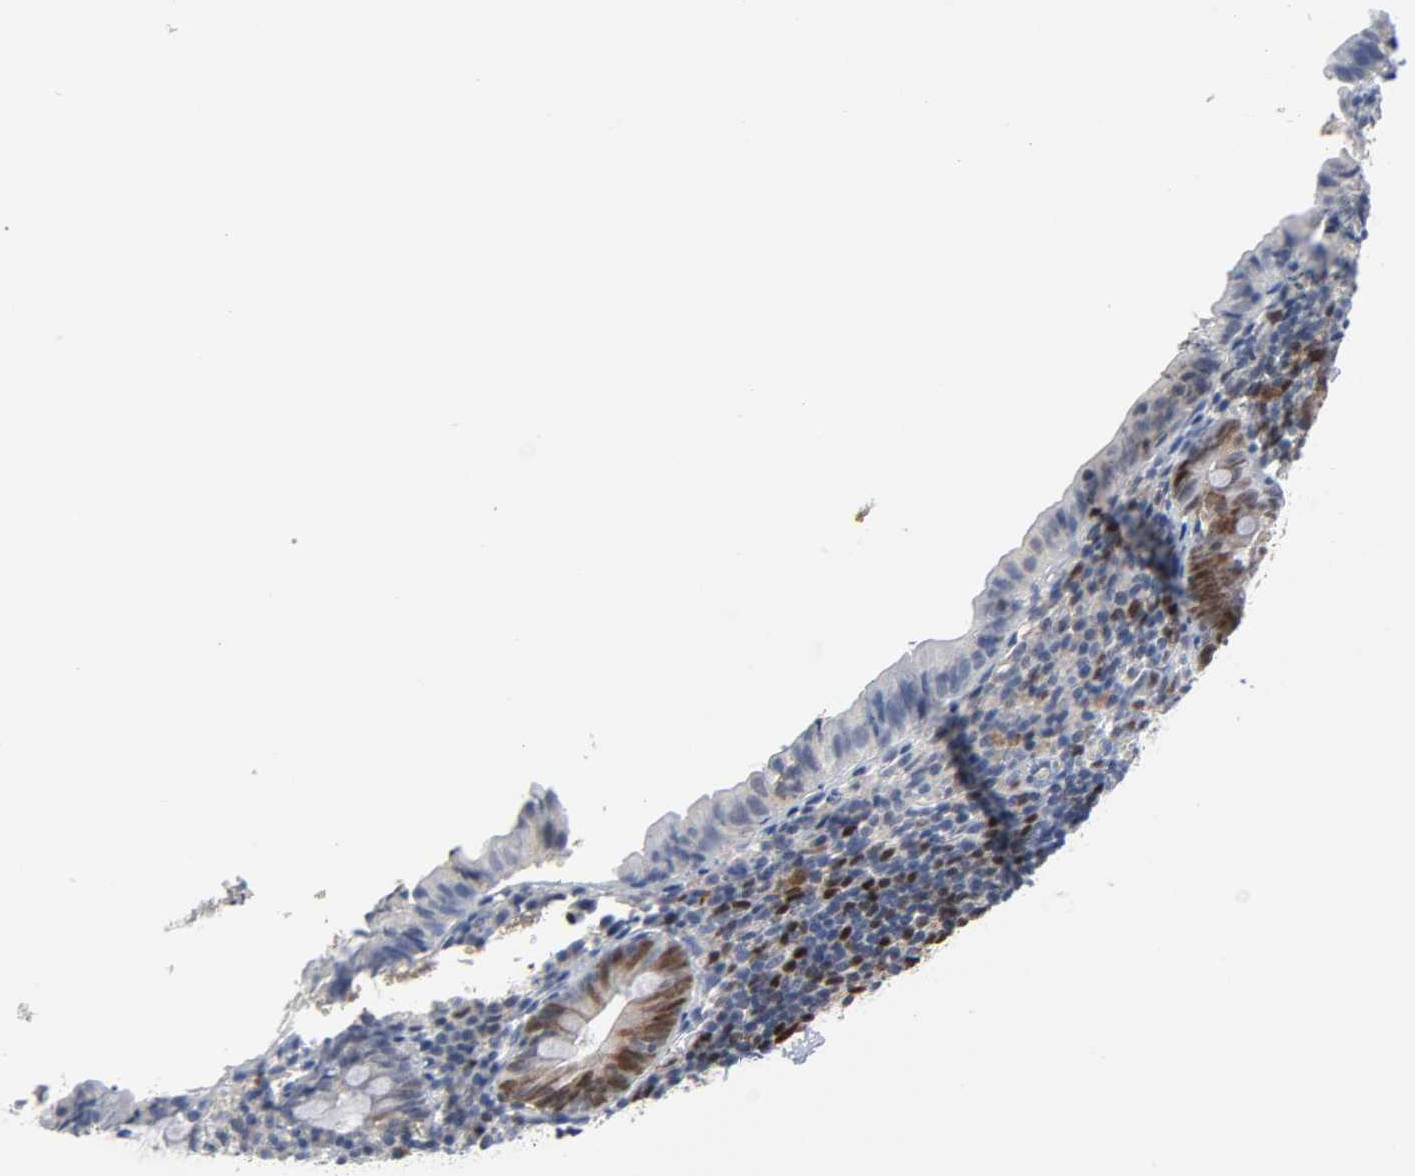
{"staining": {"intensity": "weak", "quantity": "<25%", "location": "nuclear"}, "tissue": "appendix", "cell_type": "Glandular cells", "image_type": "normal", "snomed": [{"axis": "morphology", "description": "Normal tissue, NOS"}, {"axis": "topography", "description": "Appendix"}], "caption": "Immunohistochemistry (IHC) histopathology image of unremarkable appendix: appendix stained with DAB (3,3'-diaminobenzidine) exhibits no significant protein staining in glandular cells.", "gene": "WEE1", "patient": {"sex": "female", "age": 10}}